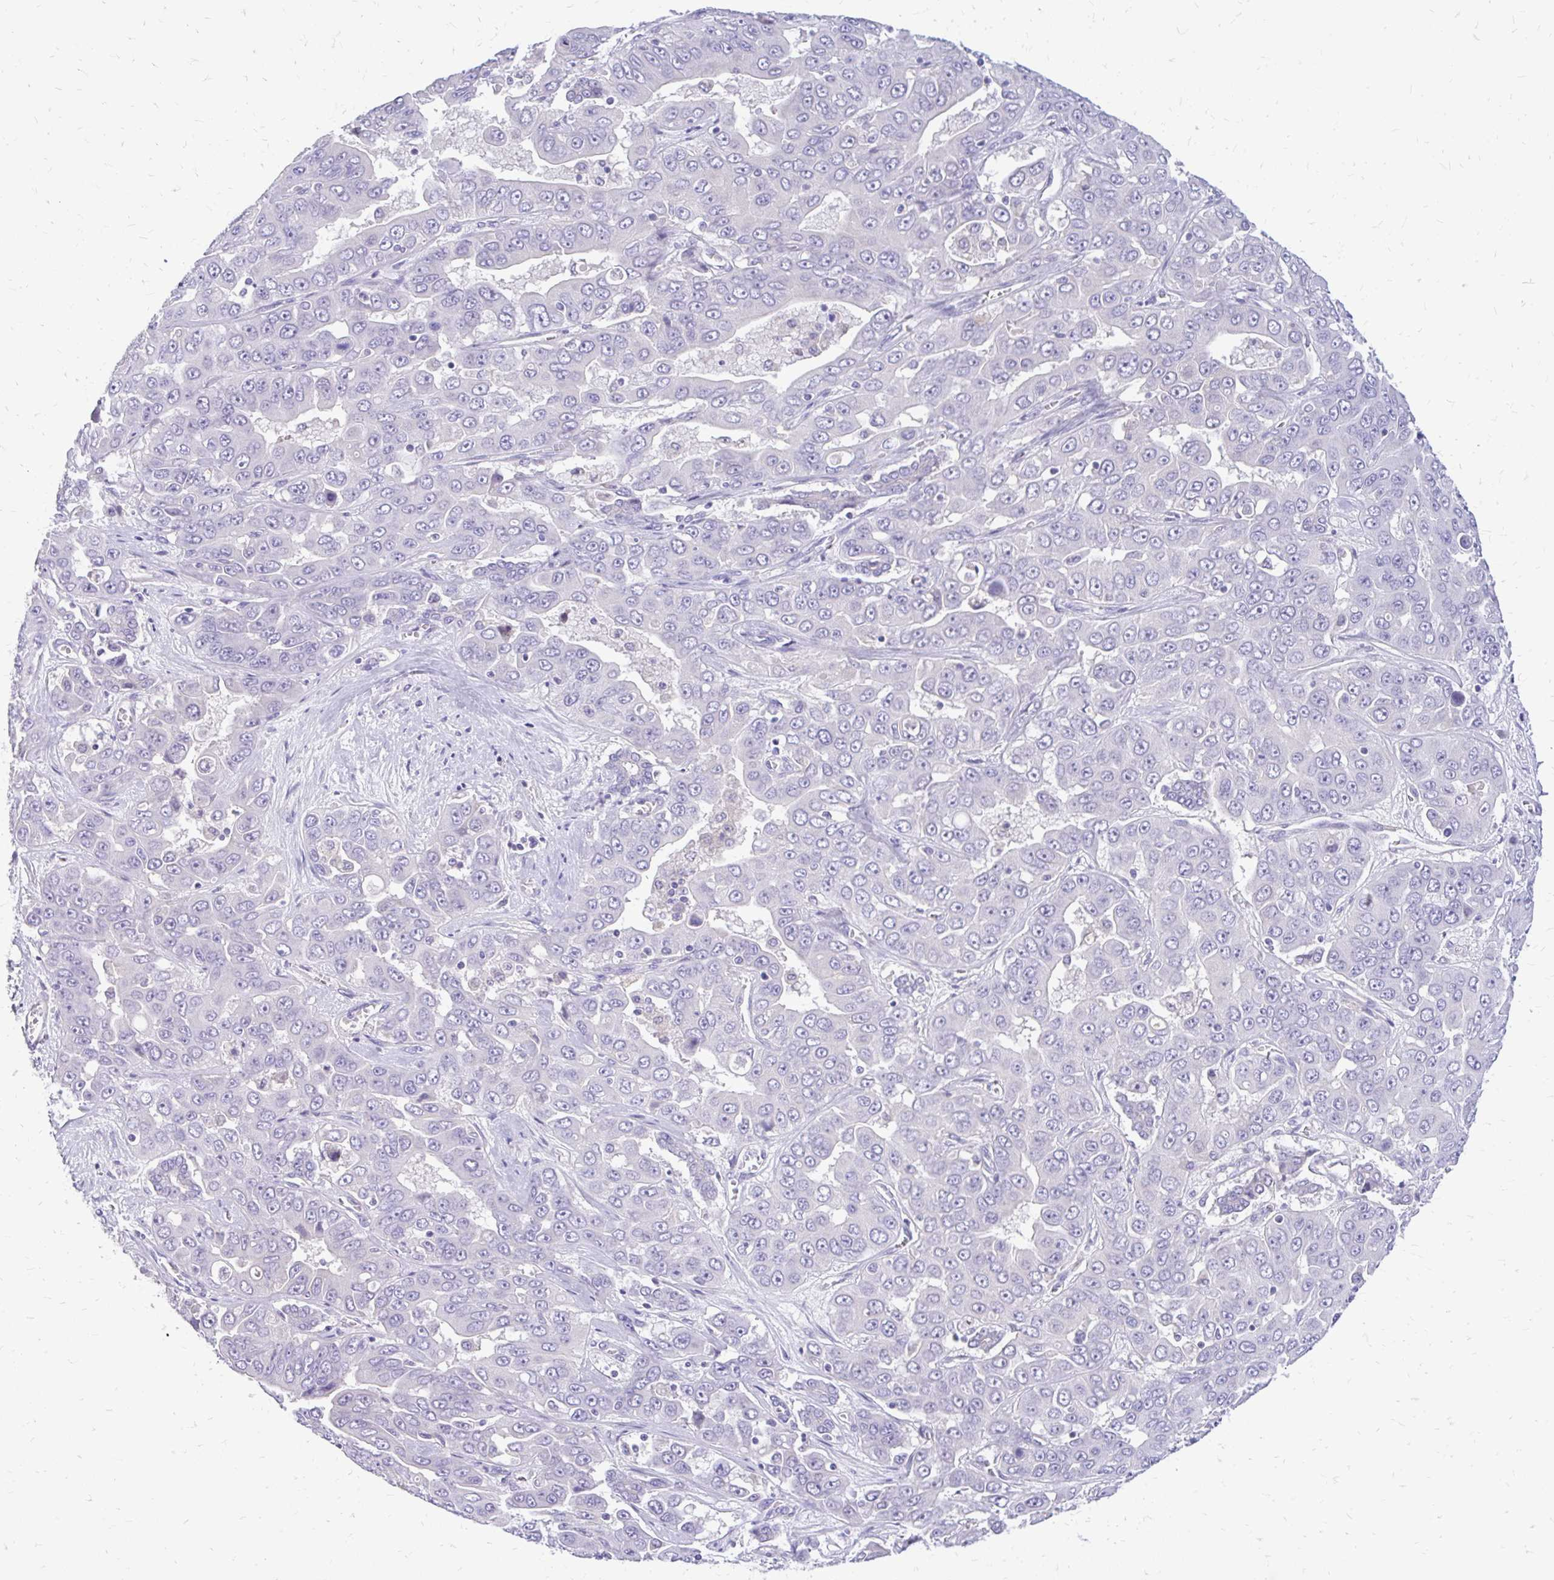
{"staining": {"intensity": "negative", "quantity": "none", "location": "none"}, "tissue": "liver cancer", "cell_type": "Tumor cells", "image_type": "cancer", "snomed": [{"axis": "morphology", "description": "Cholangiocarcinoma"}, {"axis": "topography", "description": "Liver"}], "caption": "DAB immunohistochemical staining of human liver cancer exhibits no significant staining in tumor cells.", "gene": "MAP1LC3A", "patient": {"sex": "female", "age": 52}}